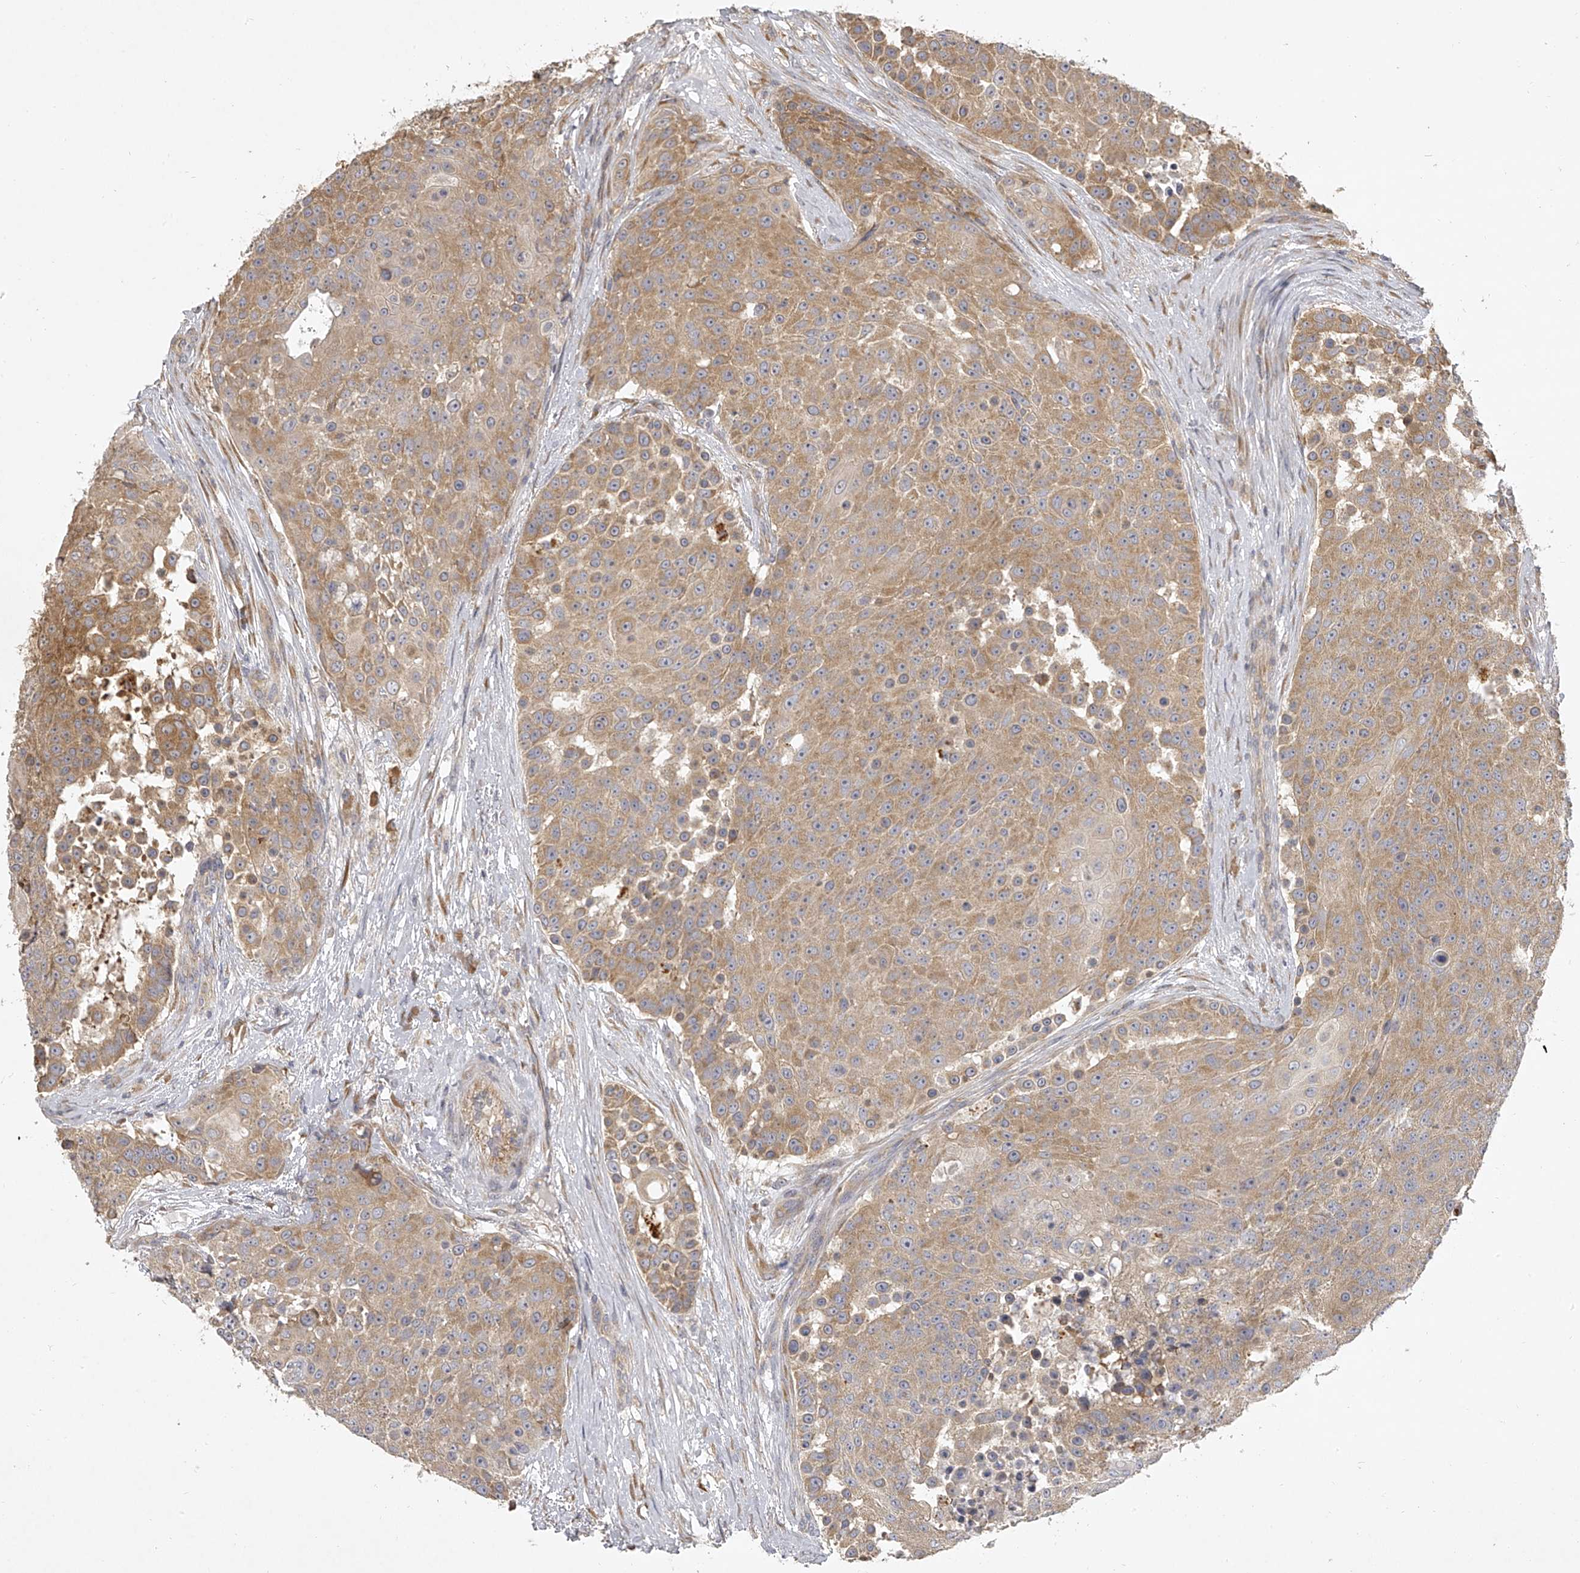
{"staining": {"intensity": "moderate", "quantity": ">75%", "location": "cytoplasmic/membranous"}, "tissue": "urothelial cancer", "cell_type": "Tumor cells", "image_type": "cancer", "snomed": [{"axis": "morphology", "description": "Urothelial carcinoma, High grade"}, {"axis": "topography", "description": "Urinary bladder"}], "caption": "DAB (3,3'-diaminobenzidine) immunohistochemical staining of human urothelial cancer displays moderate cytoplasmic/membranous protein expression in approximately >75% of tumor cells.", "gene": "DOCK9", "patient": {"sex": "female", "age": 63}}